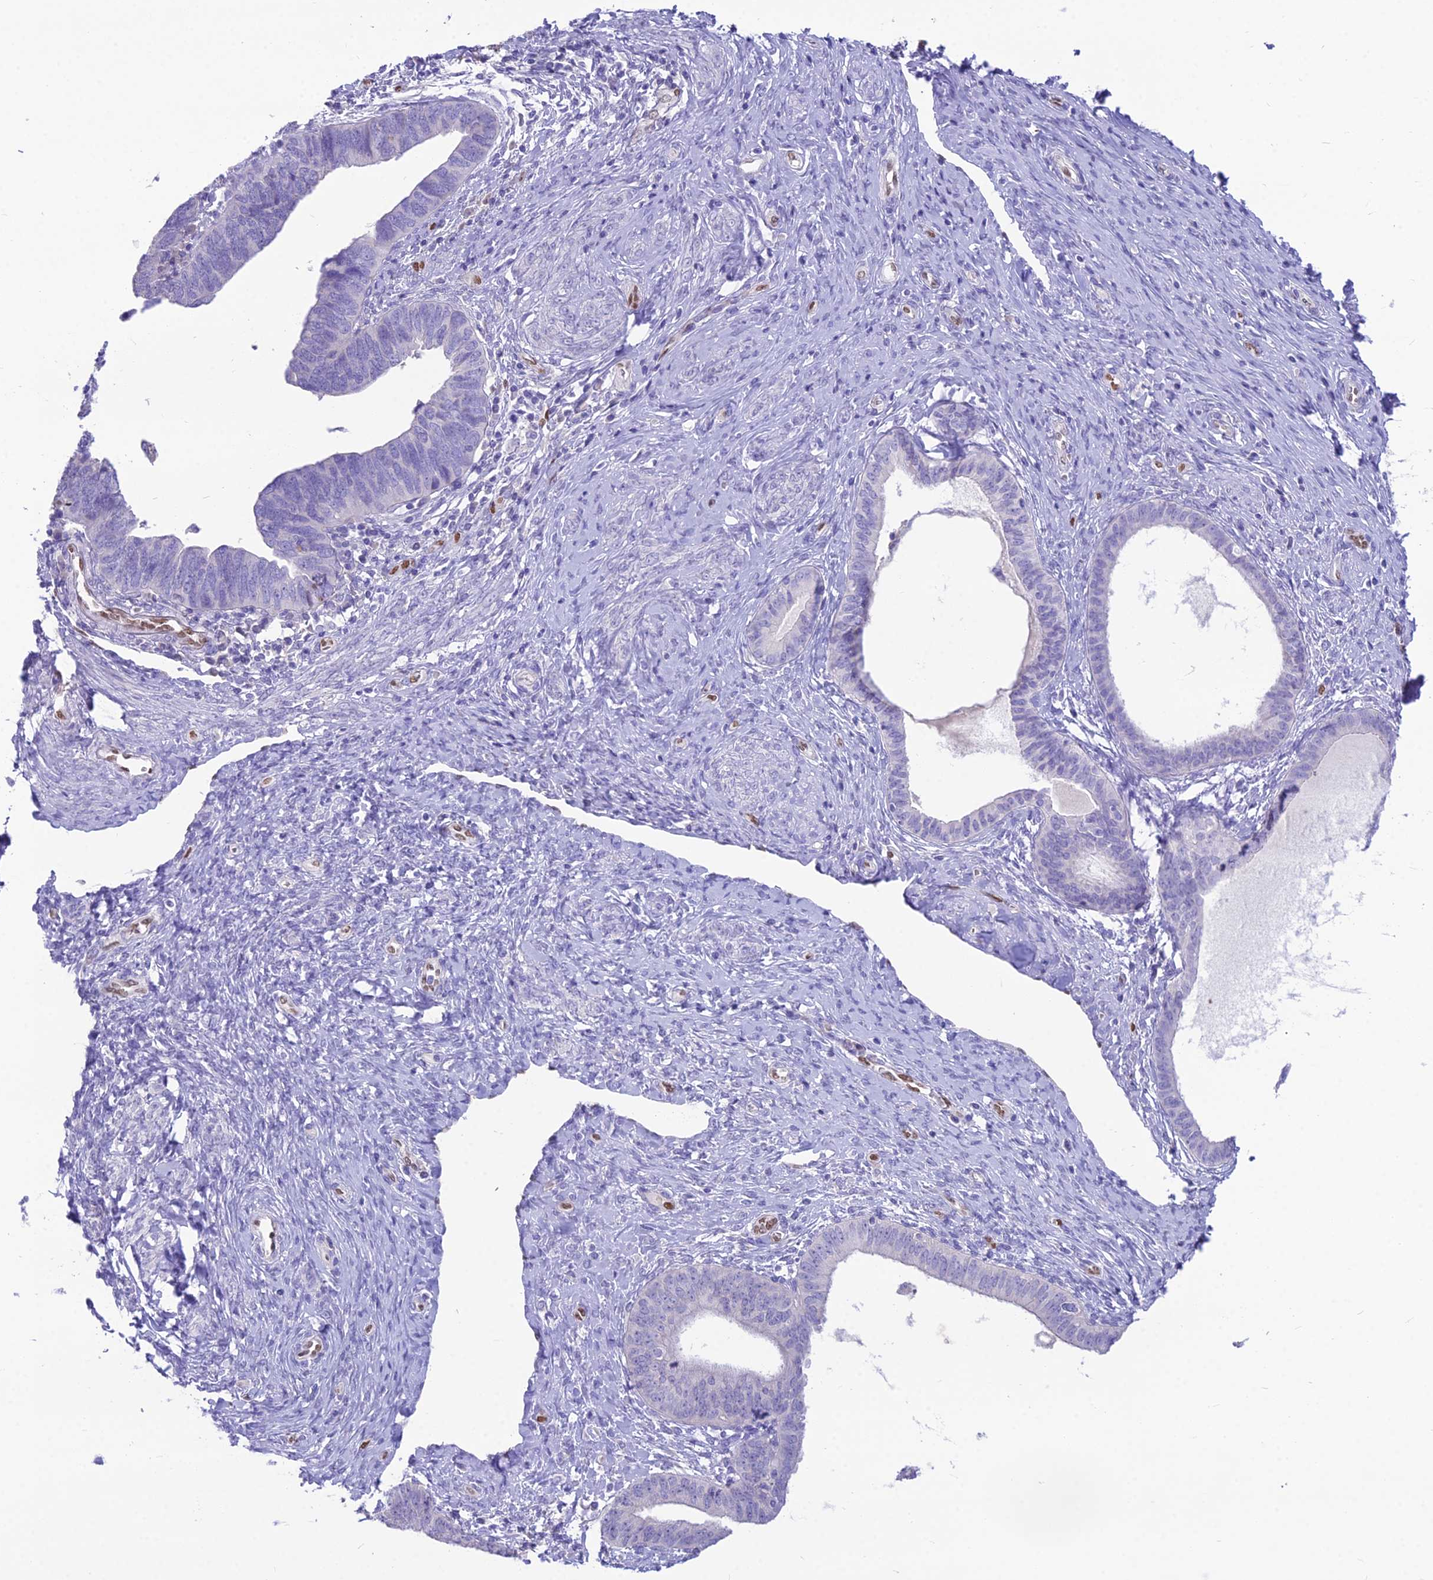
{"staining": {"intensity": "negative", "quantity": "none", "location": "none"}, "tissue": "endometrial cancer", "cell_type": "Tumor cells", "image_type": "cancer", "snomed": [{"axis": "morphology", "description": "Adenocarcinoma, NOS"}, {"axis": "topography", "description": "Endometrium"}], "caption": "A histopathology image of human endometrial adenocarcinoma is negative for staining in tumor cells. (Brightfield microscopy of DAB immunohistochemistry at high magnification).", "gene": "NOVA2", "patient": {"sex": "female", "age": 79}}